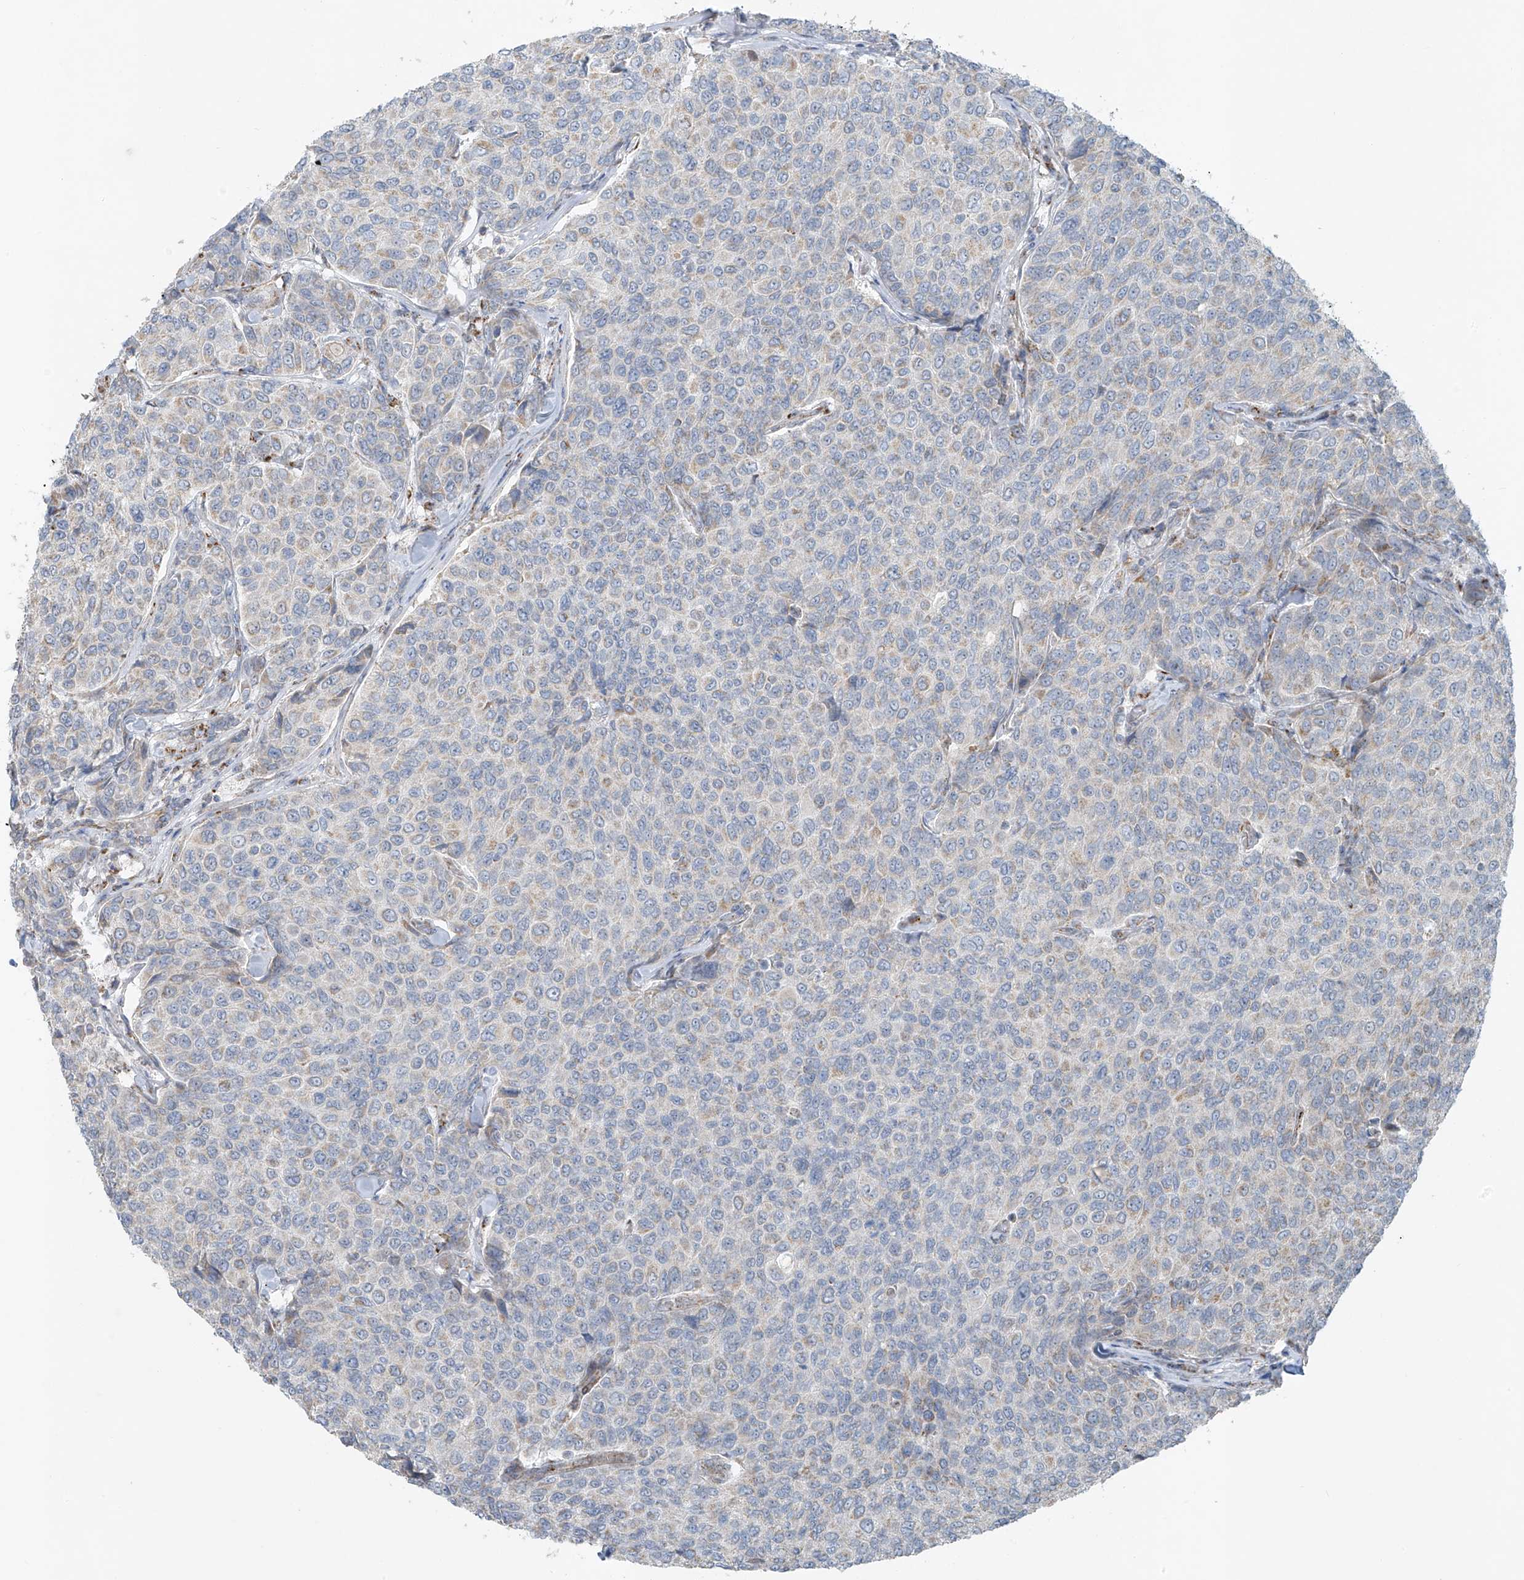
{"staining": {"intensity": "negative", "quantity": "none", "location": "none"}, "tissue": "breast cancer", "cell_type": "Tumor cells", "image_type": "cancer", "snomed": [{"axis": "morphology", "description": "Duct carcinoma"}, {"axis": "topography", "description": "Breast"}], "caption": "Image shows no protein expression in tumor cells of intraductal carcinoma (breast) tissue. Brightfield microscopy of immunohistochemistry (IHC) stained with DAB (3,3'-diaminobenzidine) (brown) and hematoxylin (blue), captured at high magnification.", "gene": "SMDT1", "patient": {"sex": "female", "age": 55}}